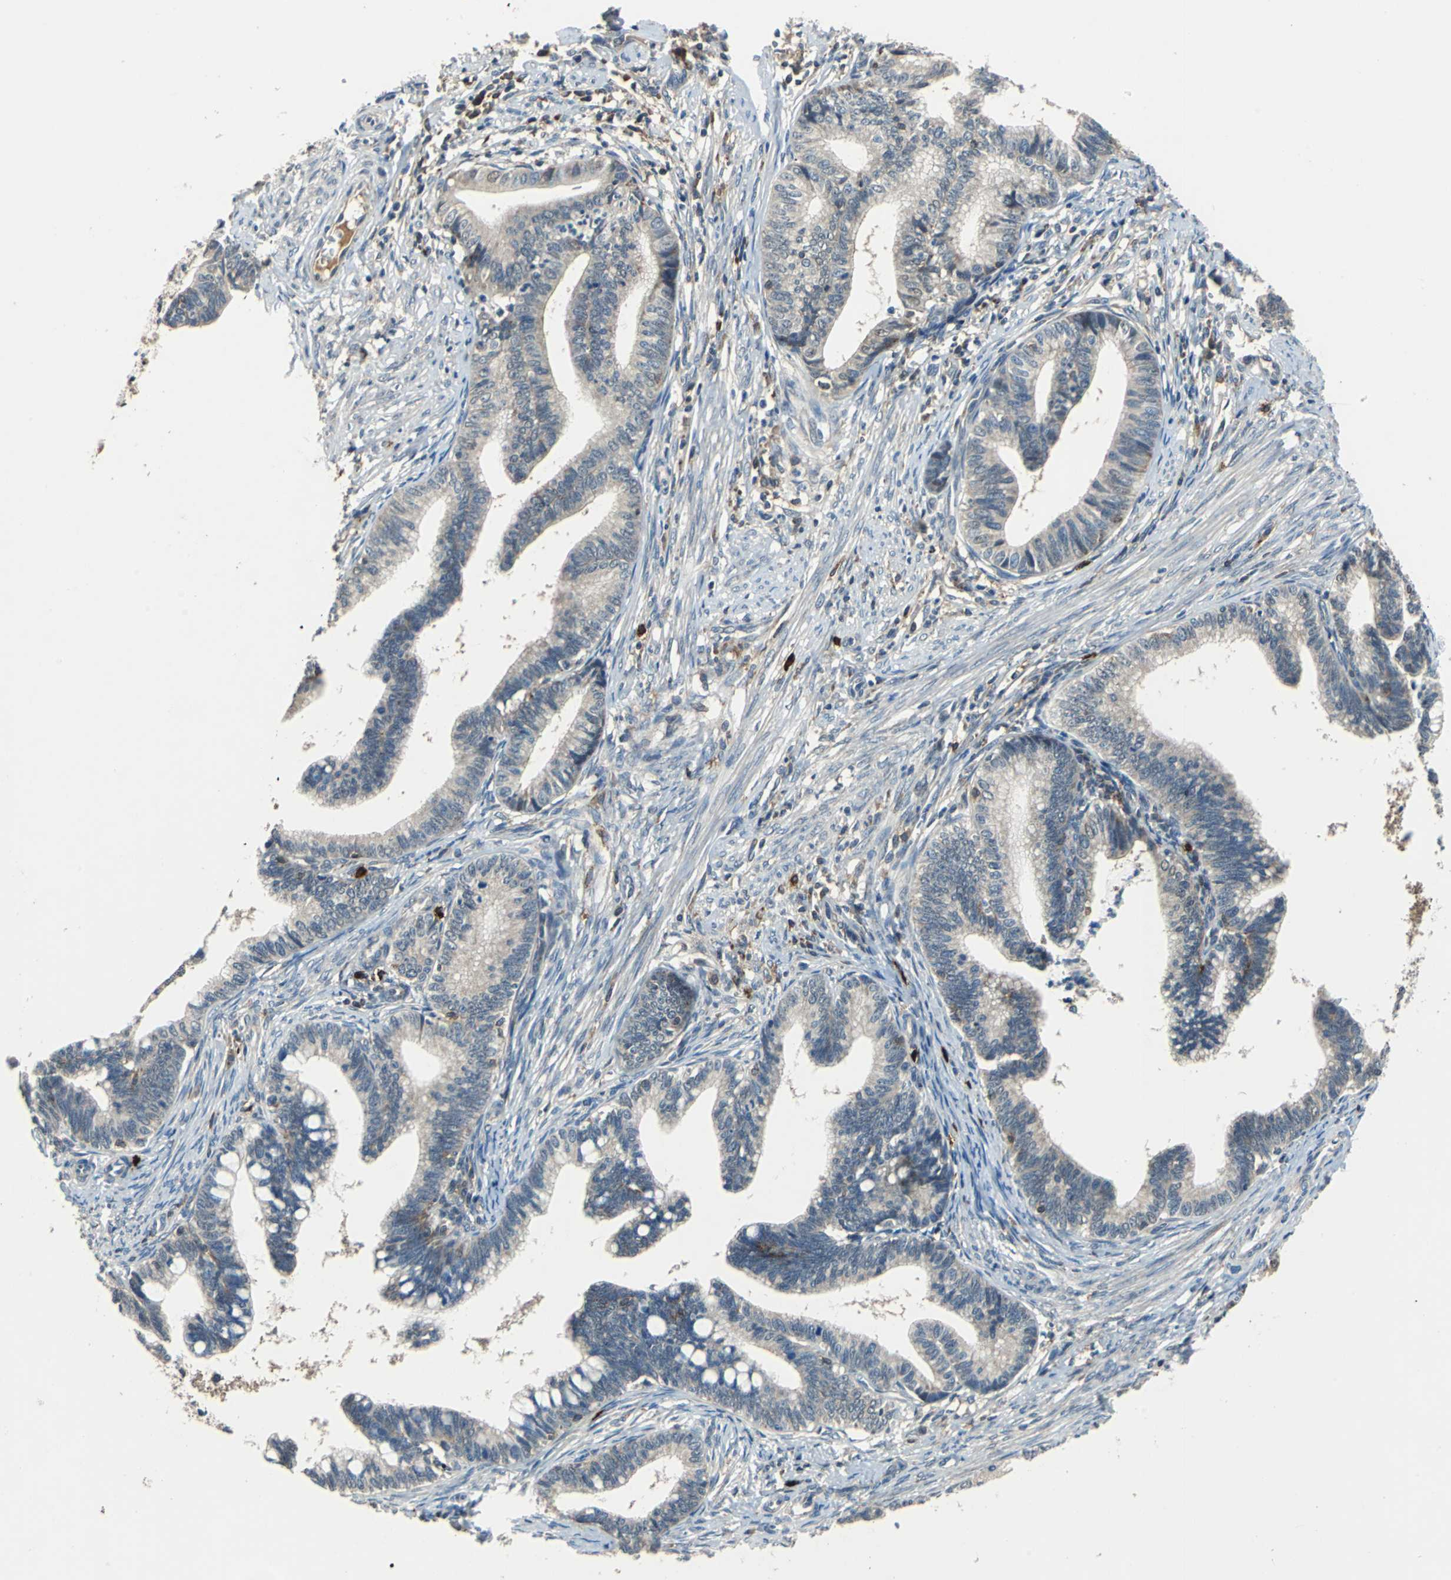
{"staining": {"intensity": "weak", "quantity": "25%-75%", "location": "cytoplasmic/membranous"}, "tissue": "cervical cancer", "cell_type": "Tumor cells", "image_type": "cancer", "snomed": [{"axis": "morphology", "description": "Adenocarcinoma, NOS"}, {"axis": "topography", "description": "Cervix"}], "caption": "A micrograph of human adenocarcinoma (cervical) stained for a protein displays weak cytoplasmic/membranous brown staining in tumor cells.", "gene": "SLC19A2", "patient": {"sex": "female", "age": 36}}